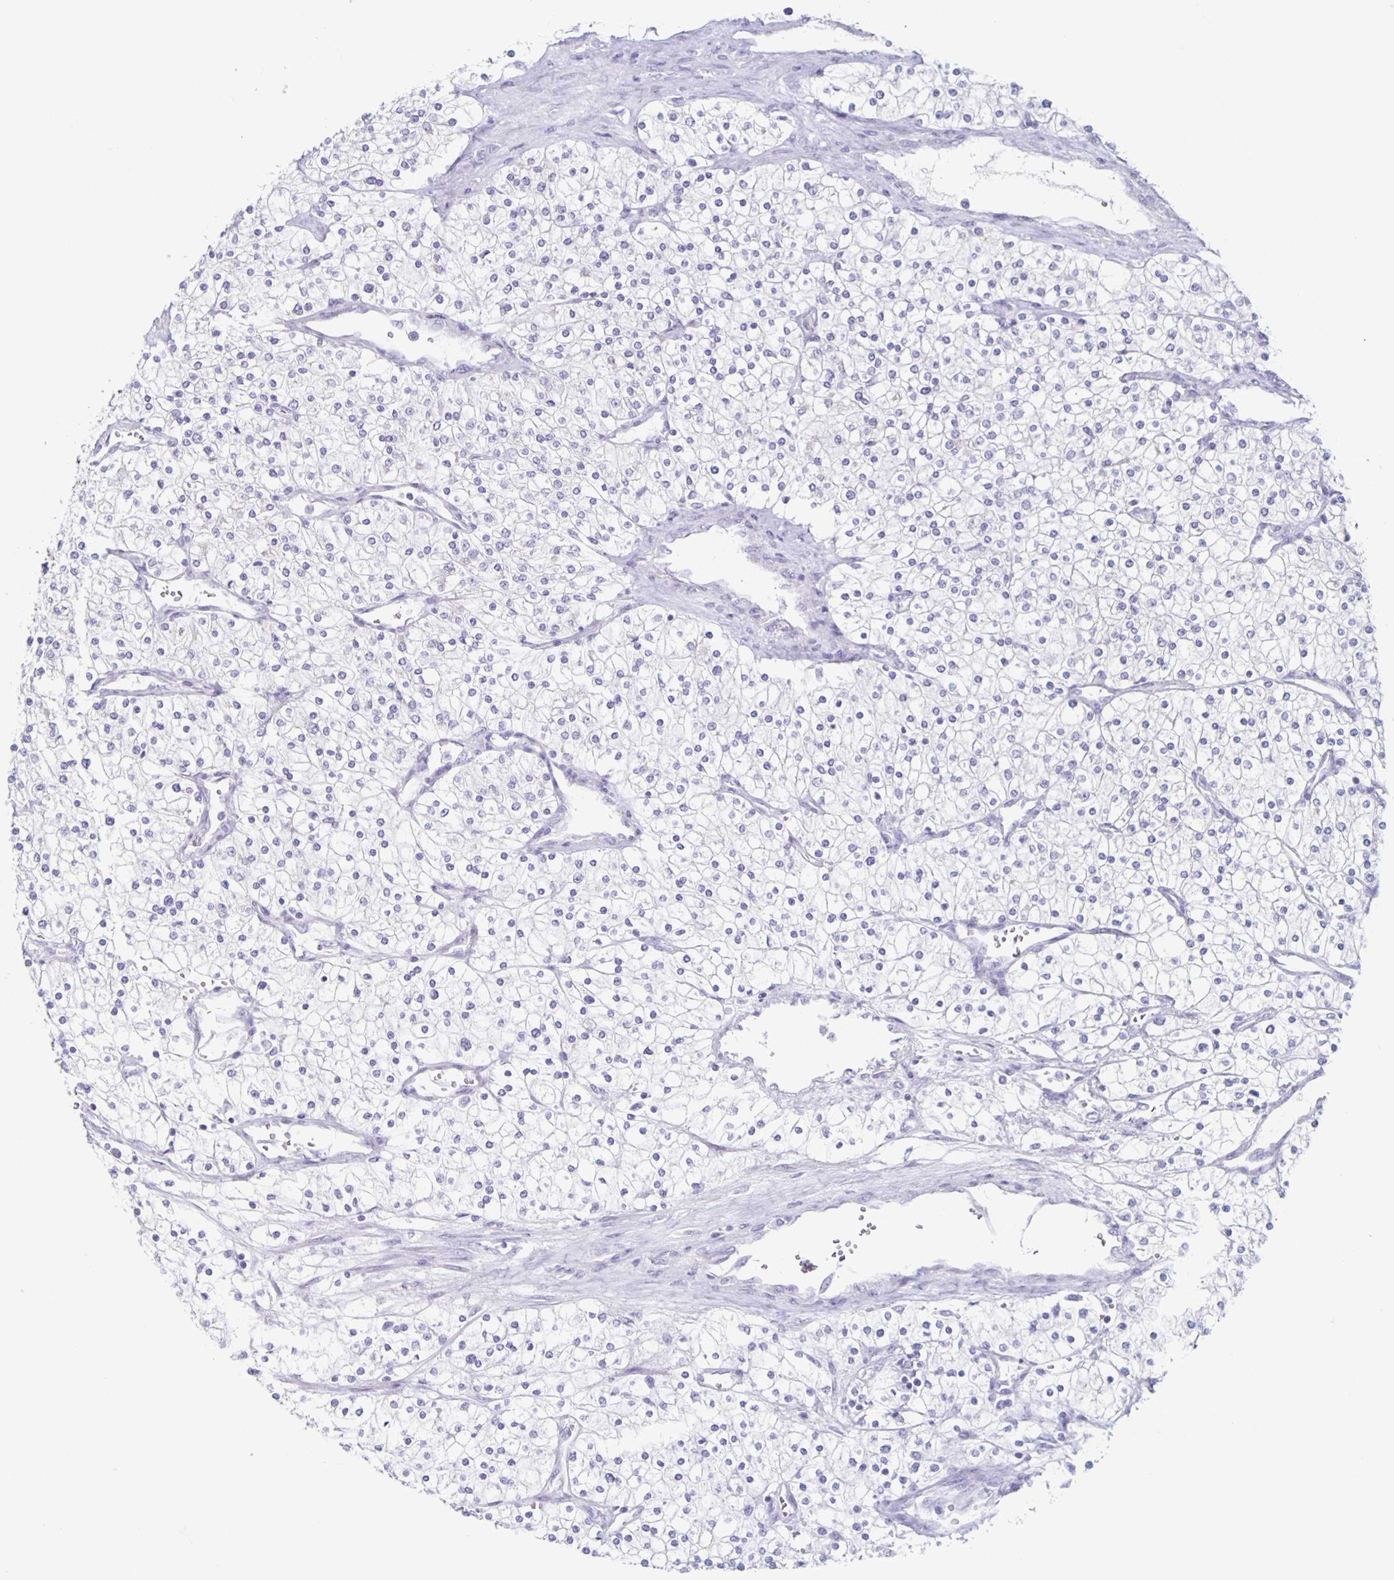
{"staining": {"intensity": "negative", "quantity": "none", "location": "none"}, "tissue": "renal cancer", "cell_type": "Tumor cells", "image_type": "cancer", "snomed": [{"axis": "morphology", "description": "Adenocarcinoma, NOS"}, {"axis": "topography", "description": "Kidney"}], "caption": "The immunohistochemistry photomicrograph has no significant staining in tumor cells of renal cancer (adenocarcinoma) tissue.", "gene": "CT45A5", "patient": {"sex": "male", "age": 80}}